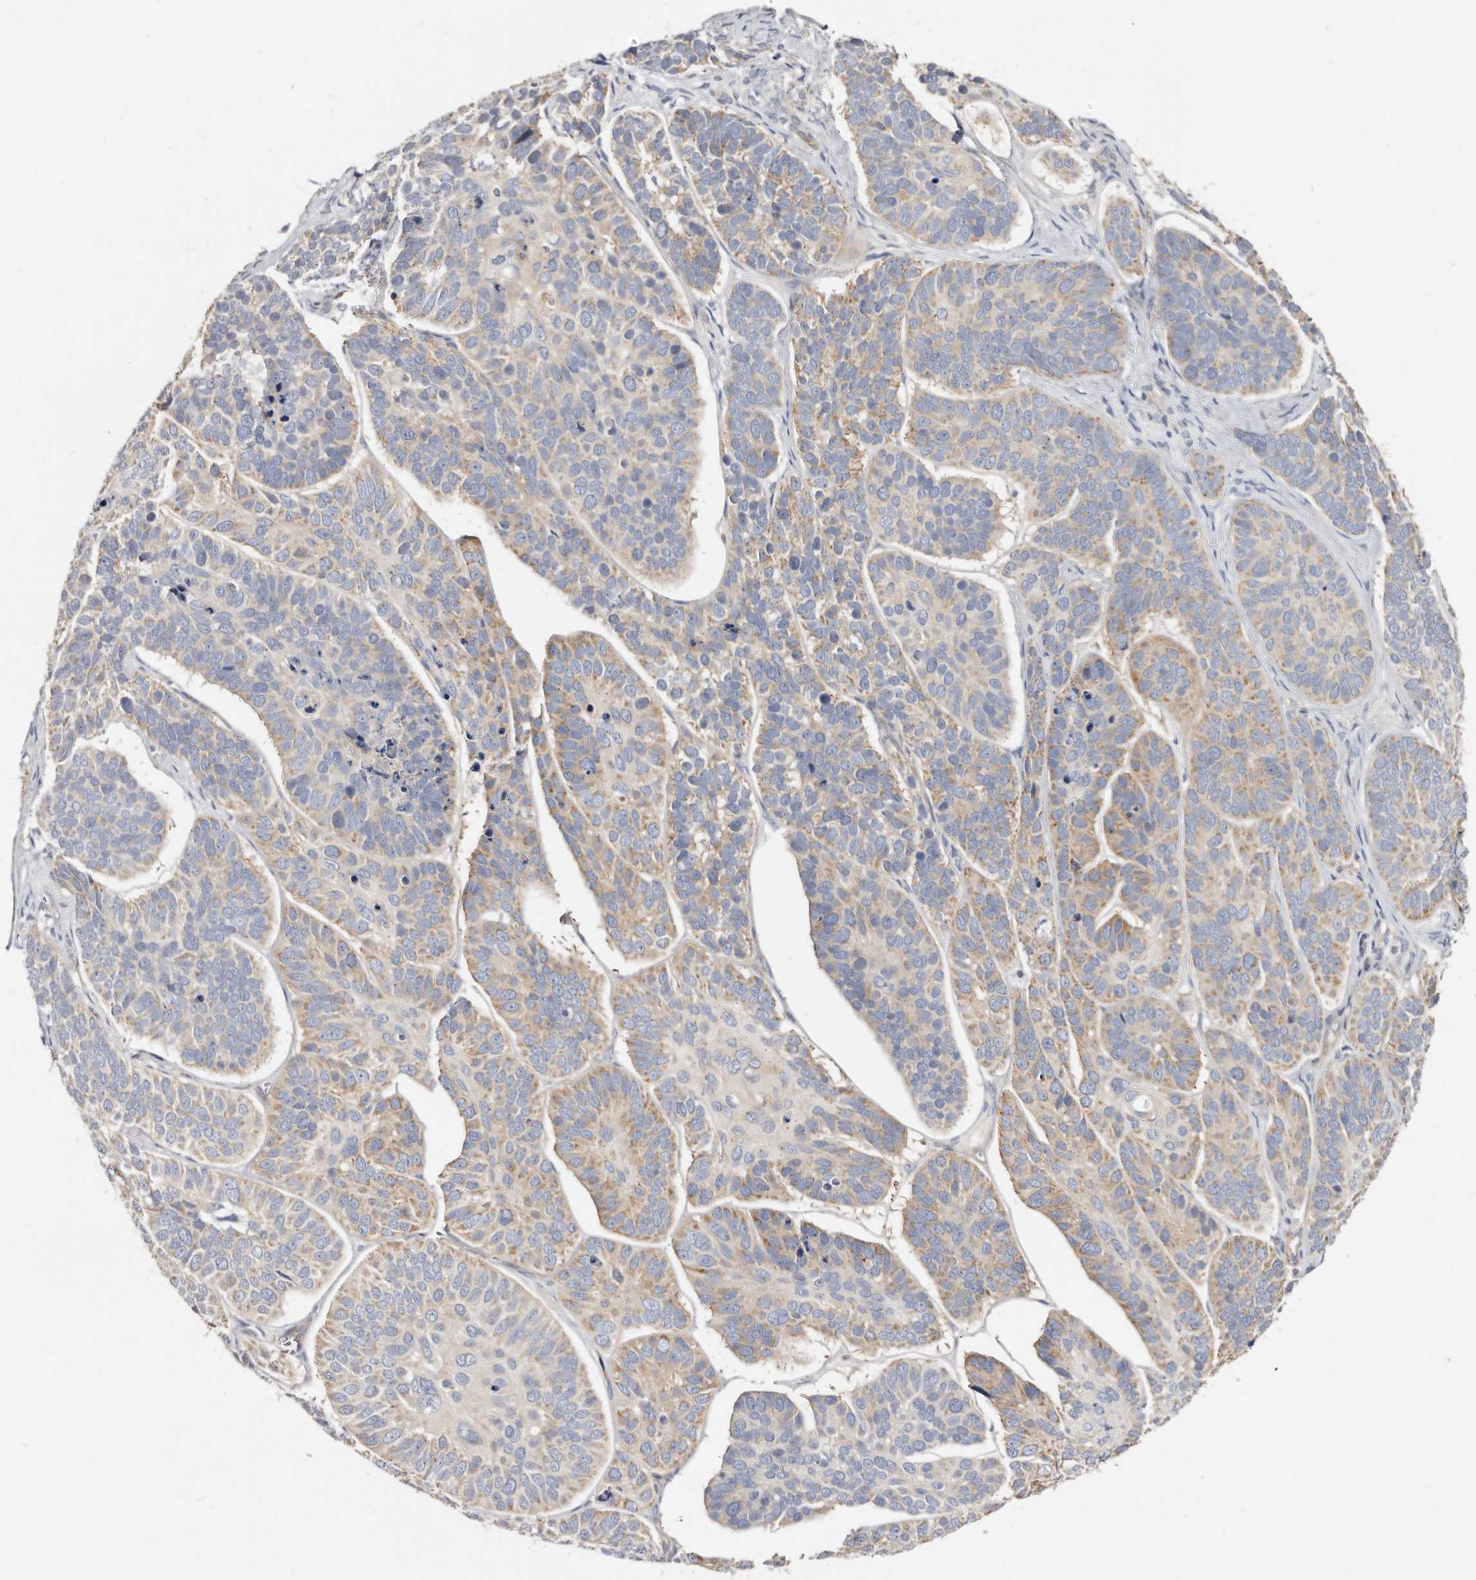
{"staining": {"intensity": "weak", "quantity": "25%-75%", "location": "cytoplasmic/membranous"}, "tissue": "skin cancer", "cell_type": "Tumor cells", "image_type": "cancer", "snomed": [{"axis": "morphology", "description": "Basal cell carcinoma"}, {"axis": "topography", "description": "Skin"}], "caption": "Immunohistochemistry (IHC) staining of skin cancer (basal cell carcinoma), which reveals low levels of weak cytoplasmic/membranous expression in approximately 25%-75% of tumor cells indicating weak cytoplasmic/membranous protein positivity. The staining was performed using DAB (brown) for protein detection and nuclei were counterstained in hematoxylin (blue).", "gene": "BAIAP2L1", "patient": {"sex": "male", "age": 62}}